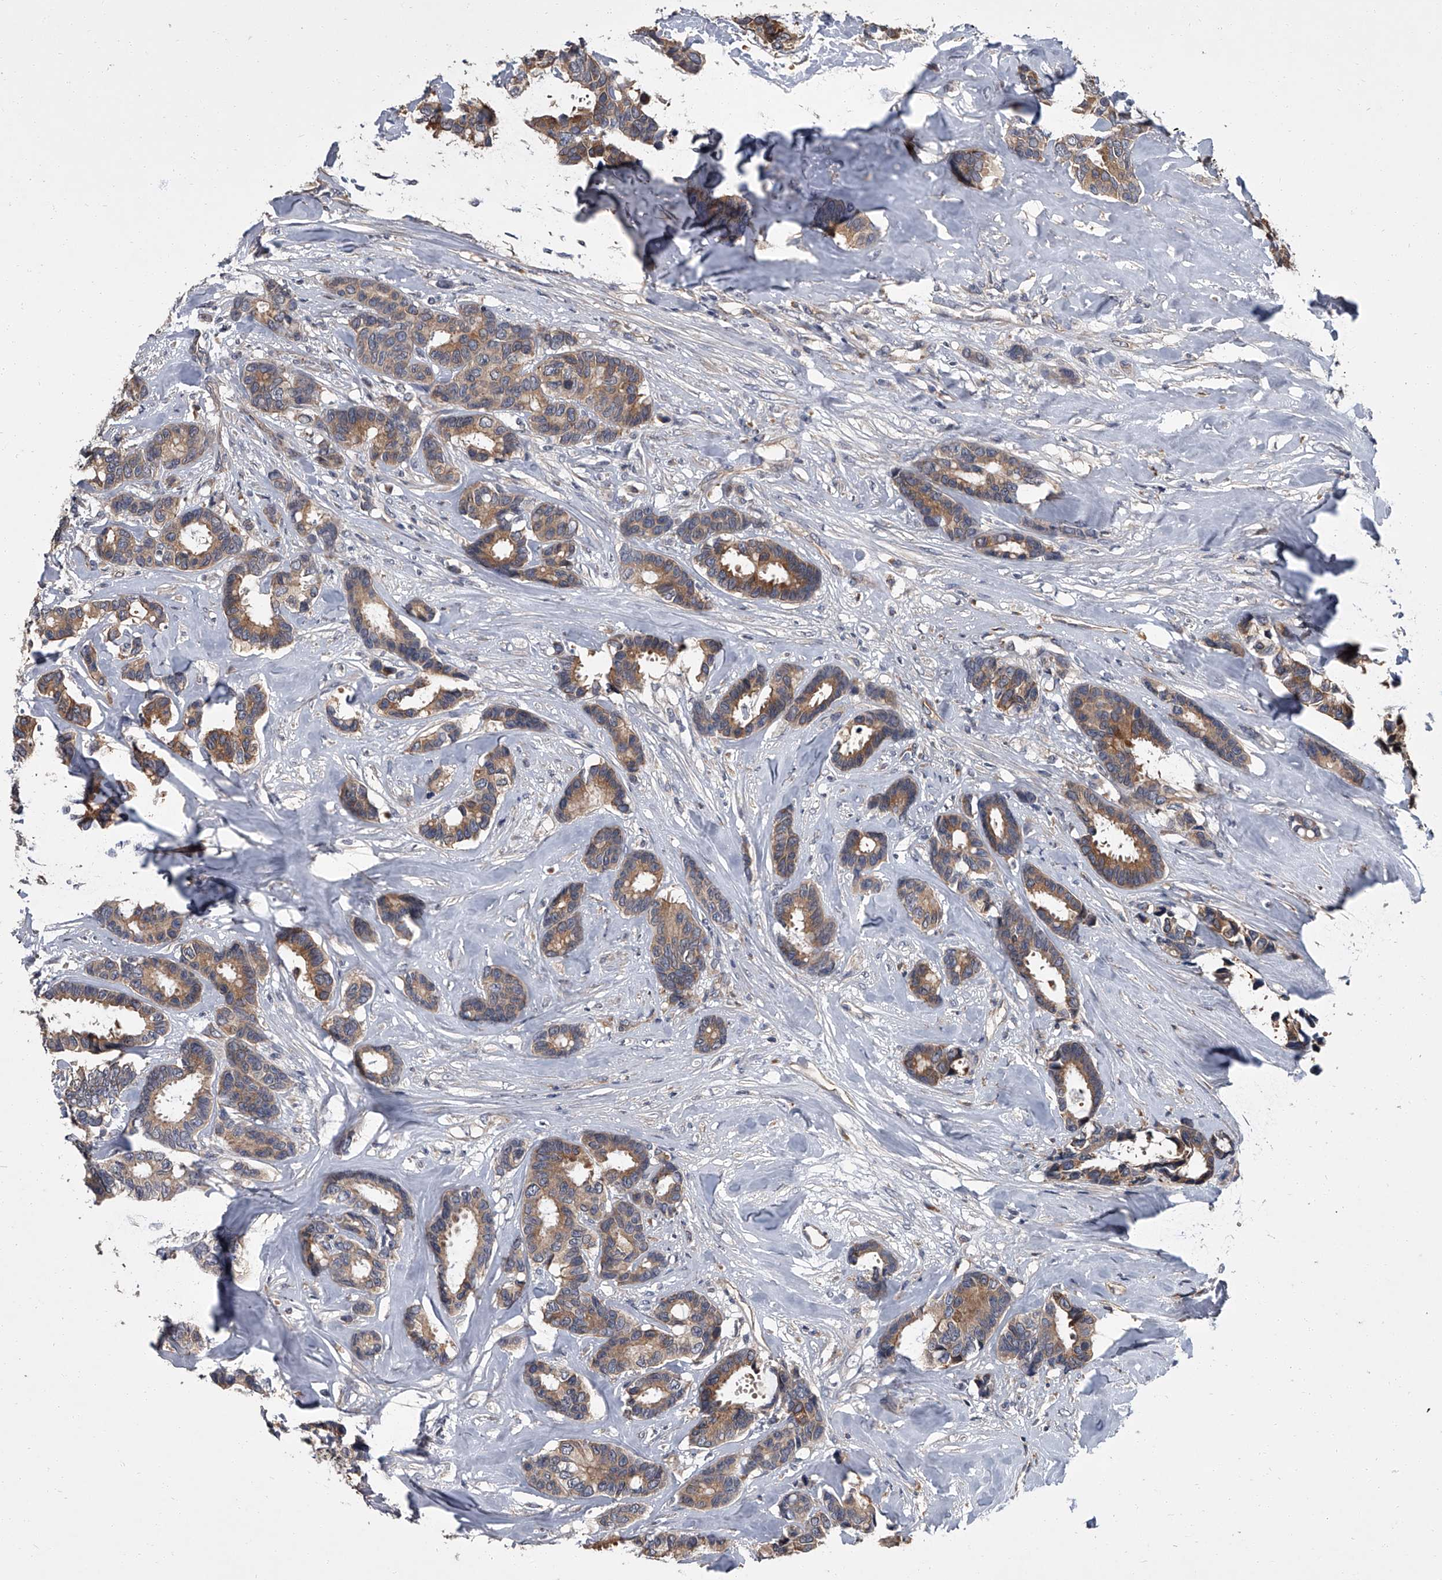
{"staining": {"intensity": "moderate", "quantity": ">75%", "location": "cytoplasmic/membranous"}, "tissue": "breast cancer", "cell_type": "Tumor cells", "image_type": "cancer", "snomed": [{"axis": "morphology", "description": "Duct carcinoma"}, {"axis": "topography", "description": "Breast"}], "caption": "Protein positivity by immunohistochemistry reveals moderate cytoplasmic/membranous staining in approximately >75% of tumor cells in intraductal carcinoma (breast).", "gene": "SIRT4", "patient": {"sex": "female", "age": 87}}